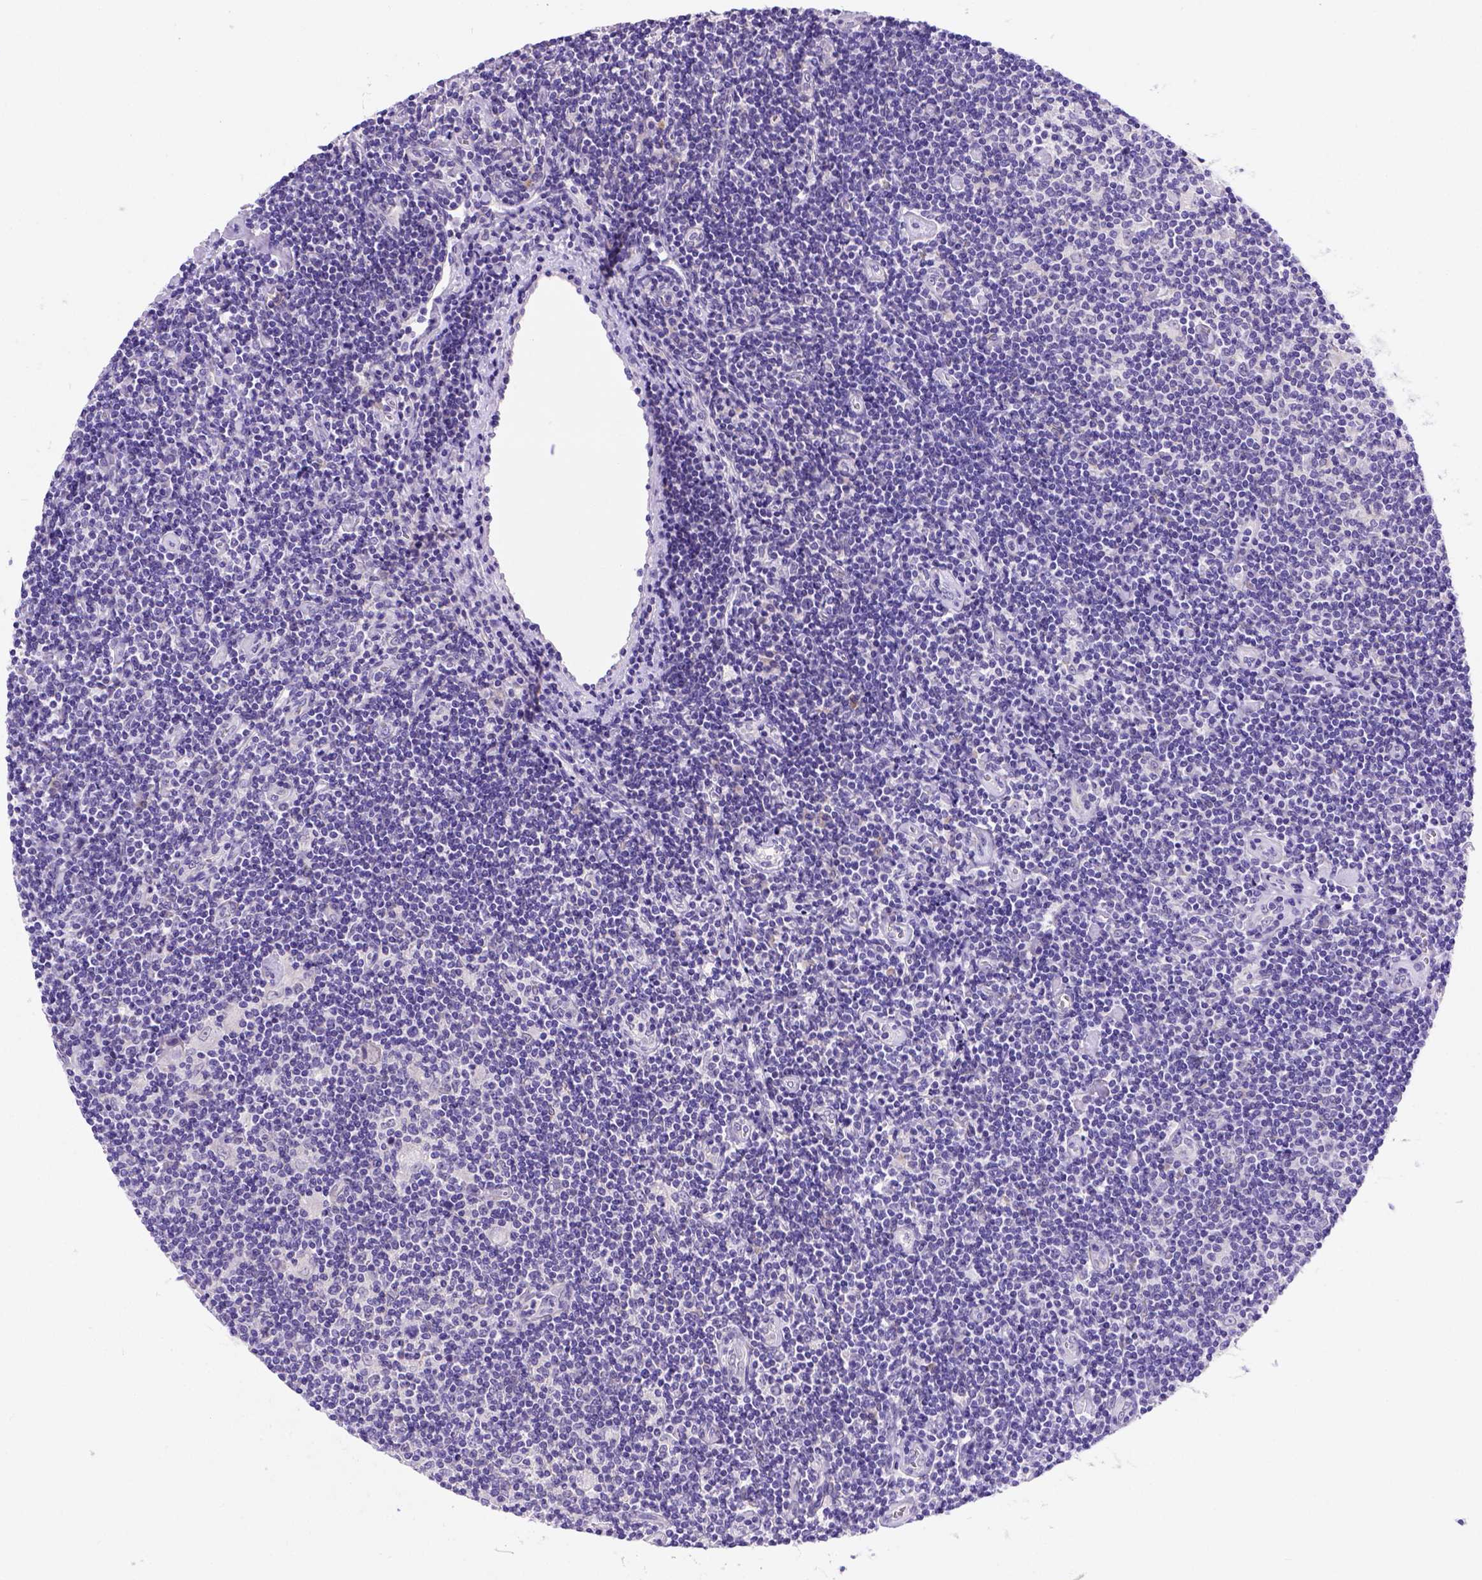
{"staining": {"intensity": "negative", "quantity": "none", "location": "none"}, "tissue": "lymphoma", "cell_type": "Tumor cells", "image_type": "cancer", "snomed": [{"axis": "morphology", "description": "Hodgkin's disease, NOS"}, {"axis": "topography", "description": "Lymph node"}], "caption": "IHC micrograph of Hodgkin's disease stained for a protein (brown), which displays no expression in tumor cells.", "gene": "FAM81B", "patient": {"sex": "male", "age": 40}}